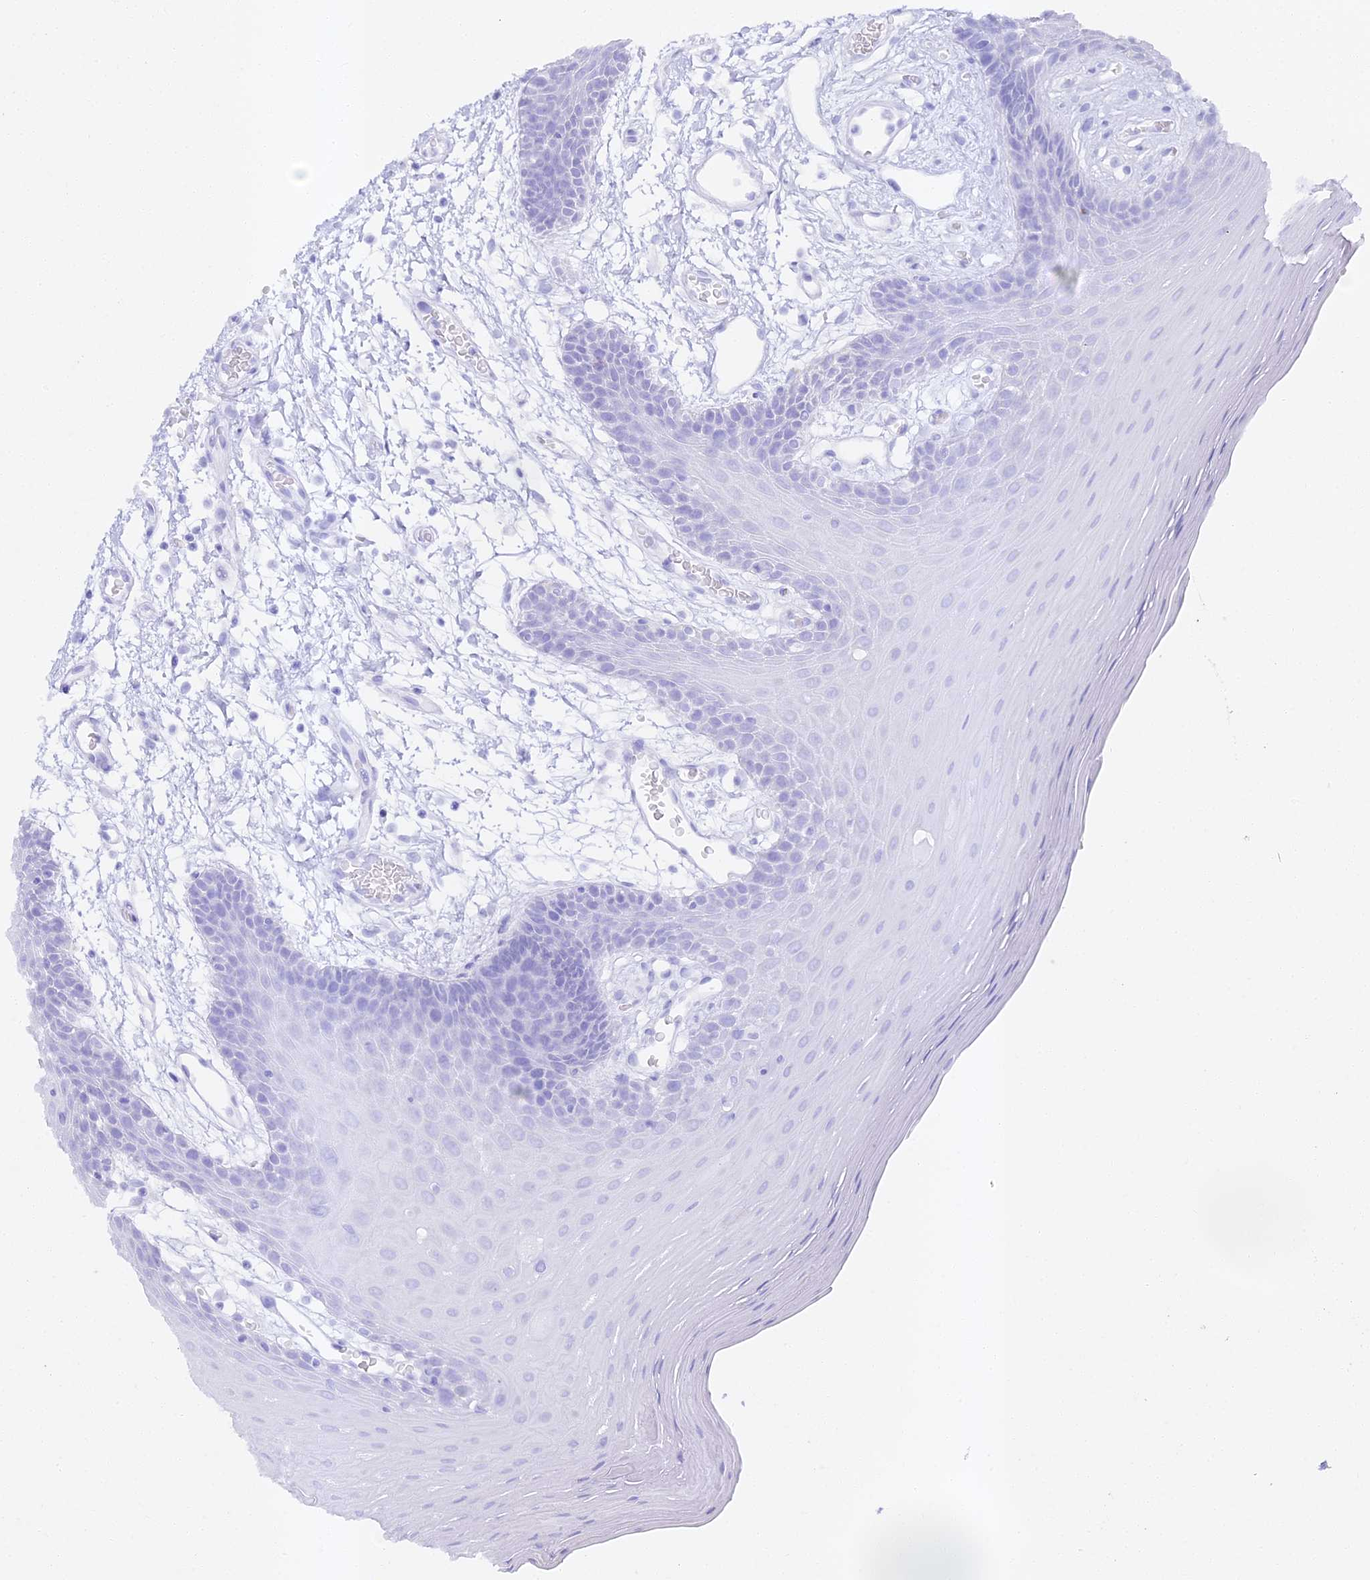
{"staining": {"intensity": "negative", "quantity": "none", "location": "none"}, "tissue": "oral mucosa", "cell_type": "Squamous epithelial cells", "image_type": "normal", "snomed": [{"axis": "morphology", "description": "Normal tissue, NOS"}, {"axis": "topography", "description": "Skeletal muscle"}, {"axis": "topography", "description": "Oral tissue"}, {"axis": "topography", "description": "Salivary gland"}, {"axis": "topography", "description": "Peripheral nerve tissue"}], "caption": "Squamous epithelial cells show no significant protein expression in benign oral mucosa. (DAB immunohistochemistry visualized using brightfield microscopy, high magnification).", "gene": "ALPG", "patient": {"sex": "male", "age": 54}}